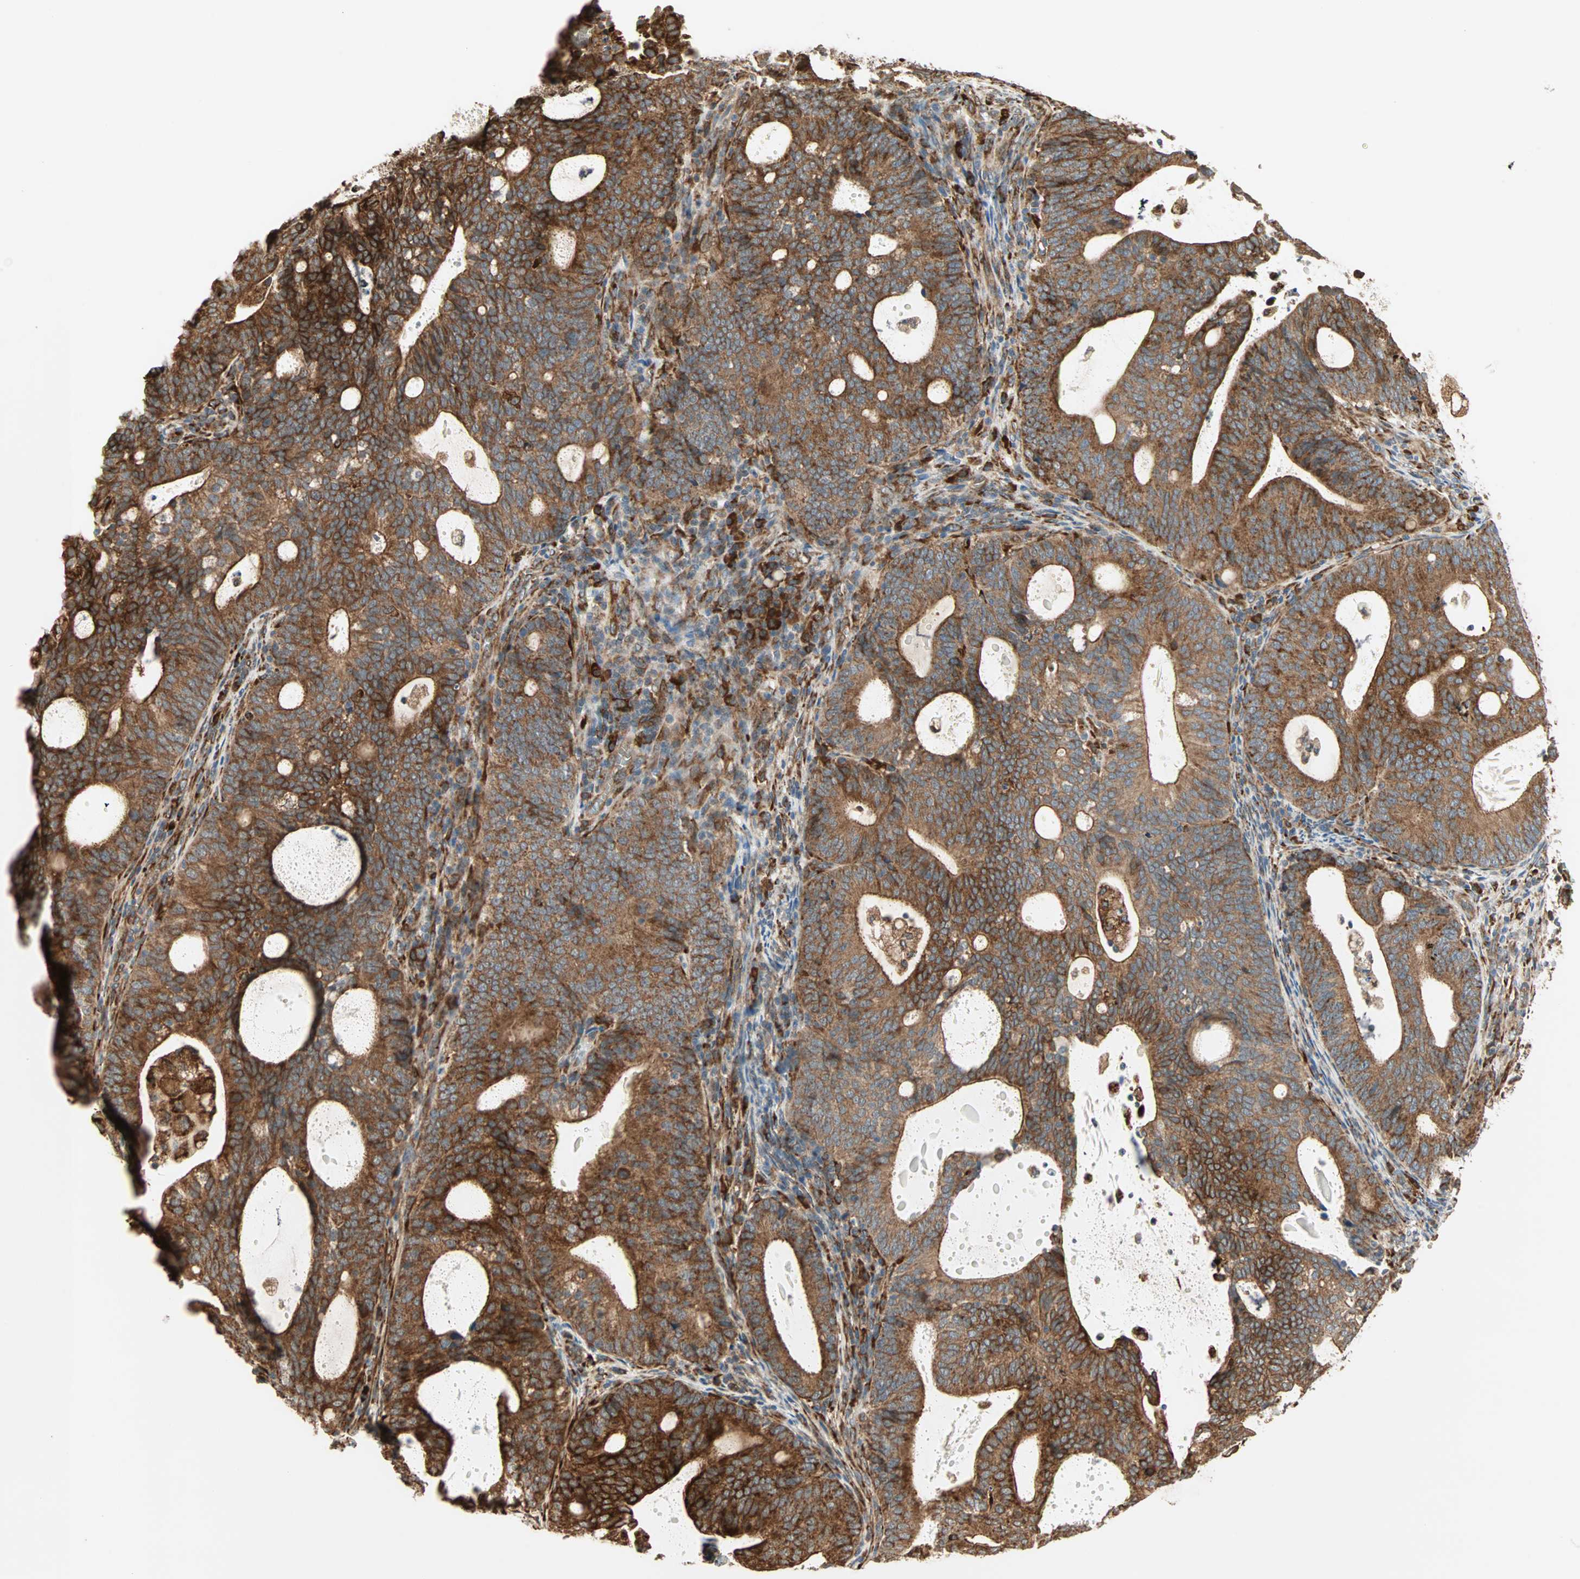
{"staining": {"intensity": "strong", "quantity": ">75%", "location": "cytoplasmic/membranous"}, "tissue": "endometrial cancer", "cell_type": "Tumor cells", "image_type": "cancer", "snomed": [{"axis": "morphology", "description": "Adenocarcinoma, NOS"}, {"axis": "topography", "description": "Uterus"}], "caption": "Human endometrial adenocarcinoma stained for a protein (brown) displays strong cytoplasmic/membranous positive staining in about >75% of tumor cells.", "gene": "P4HA1", "patient": {"sex": "female", "age": 83}}